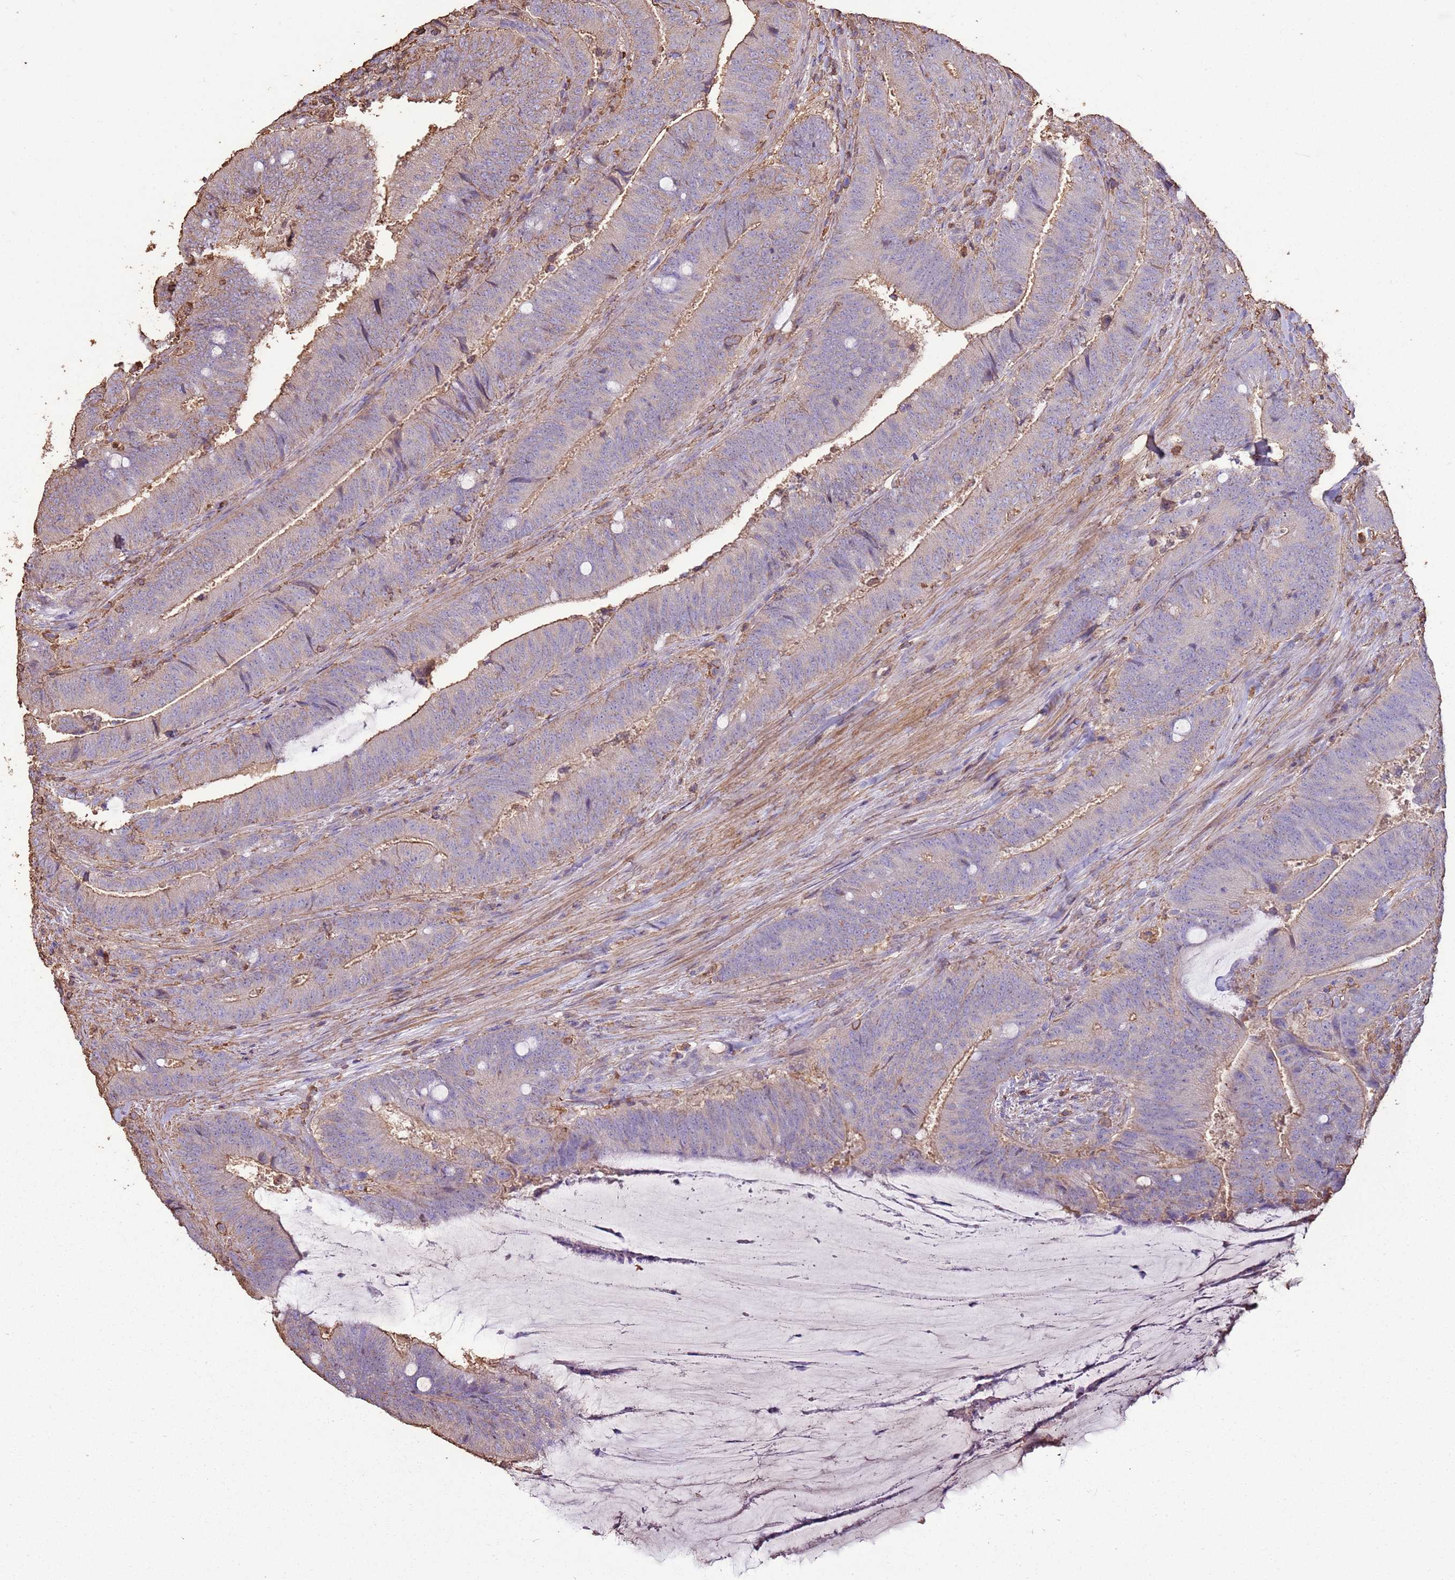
{"staining": {"intensity": "moderate", "quantity": "<25%", "location": "cytoplasmic/membranous"}, "tissue": "colorectal cancer", "cell_type": "Tumor cells", "image_type": "cancer", "snomed": [{"axis": "morphology", "description": "Adenocarcinoma, NOS"}, {"axis": "topography", "description": "Colon"}], "caption": "Immunohistochemical staining of human colorectal cancer demonstrates low levels of moderate cytoplasmic/membranous staining in approximately <25% of tumor cells.", "gene": "ARL10", "patient": {"sex": "female", "age": 43}}